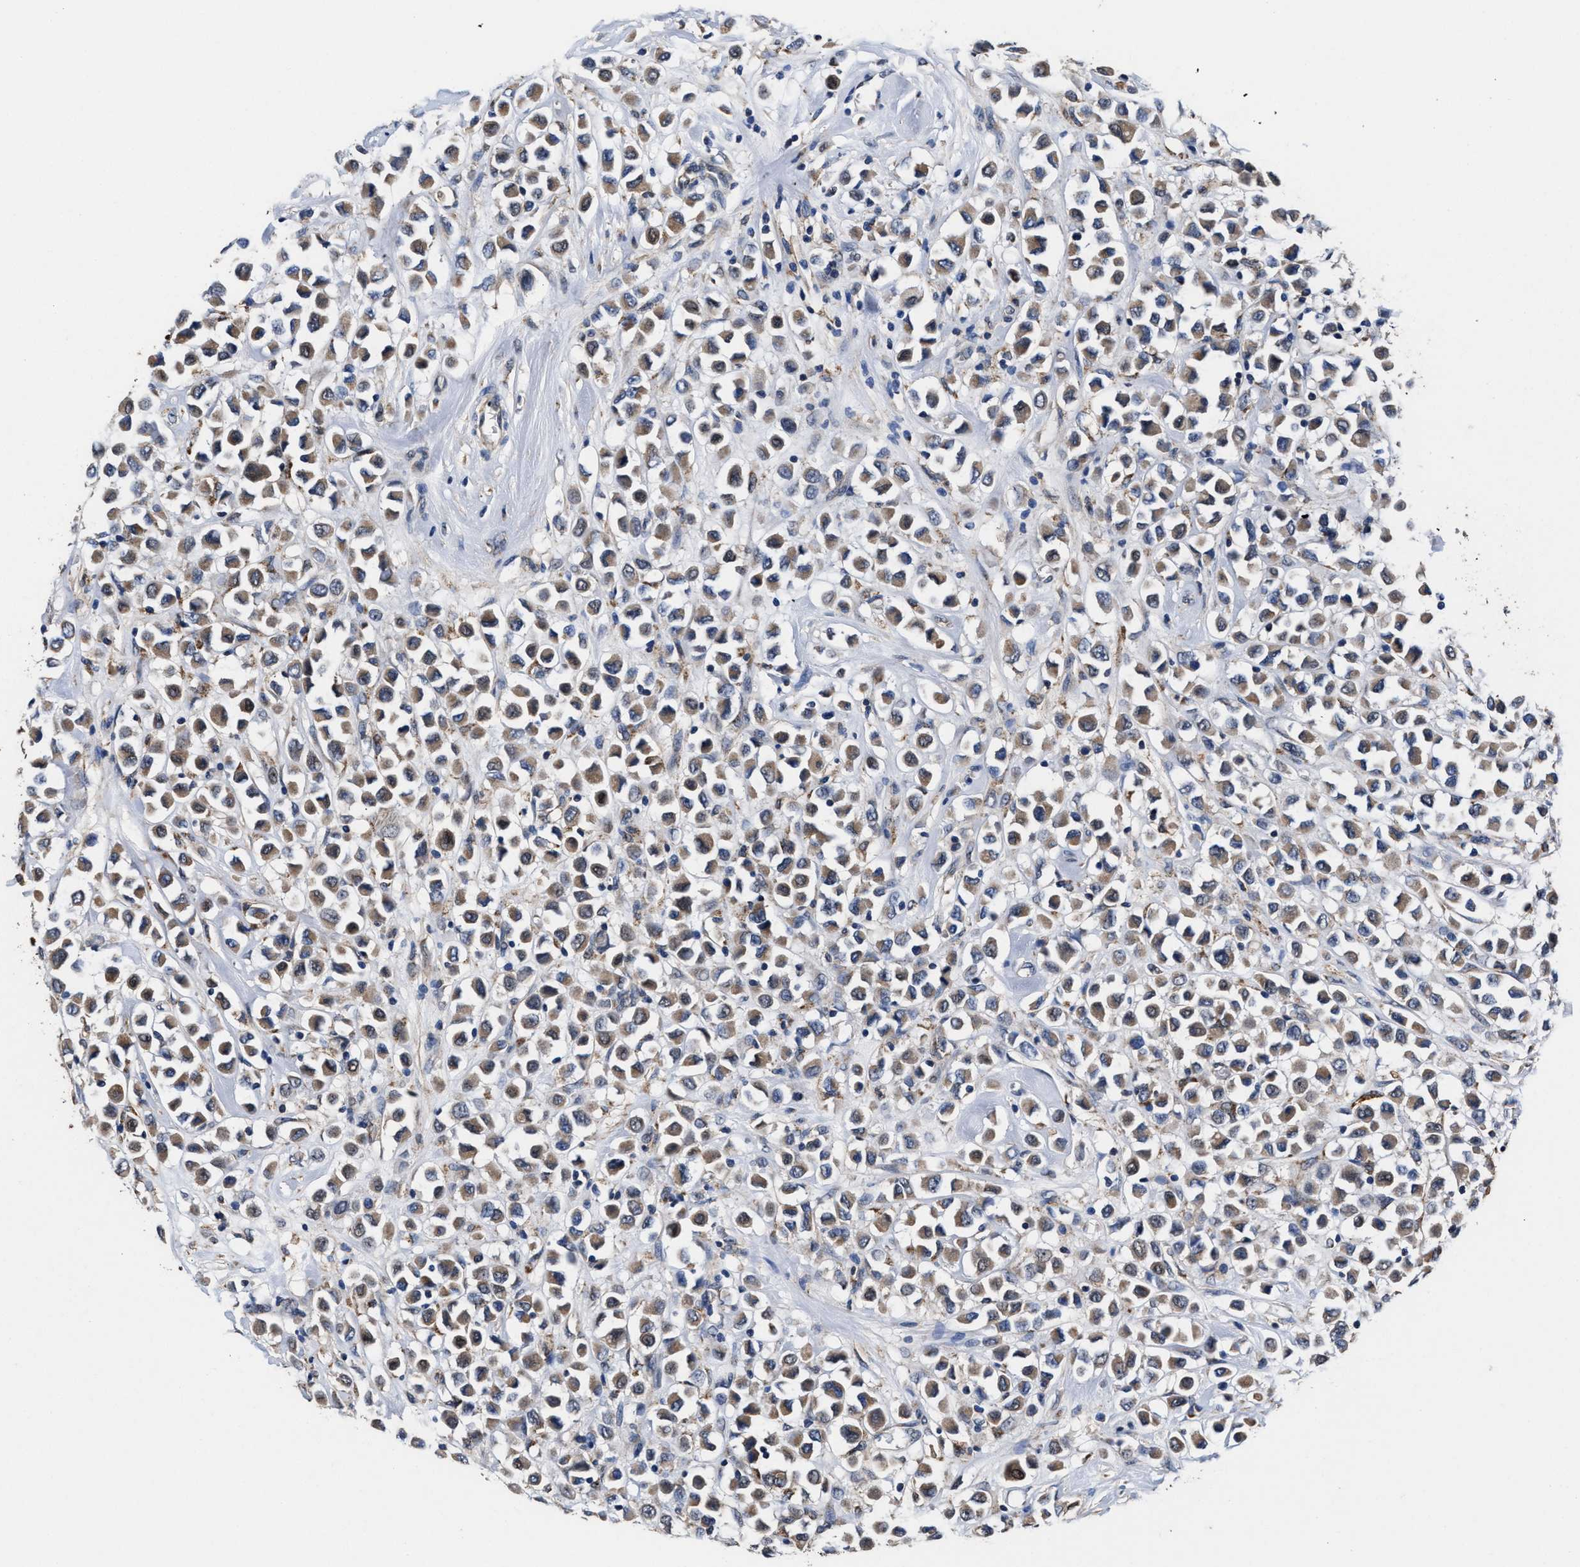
{"staining": {"intensity": "weak", "quantity": ">75%", "location": "cytoplasmic/membranous"}, "tissue": "breast cancer", "cell_type": "Tumor cells", "image_type": "cancer", "snomed": [{"axis": "morphology", "description": "Duct carcinoma"}, {"axis": "topography", "description": "Breast"}], "caption": "This photomicrograph reveals IHC staining of human breast invasive ductal carcinoma, with low weak cytoplasmic/membranous staining in about >75% of tumor cells.", "gene": "ACLY", "patient": {"sex": "female", "age": 61}}